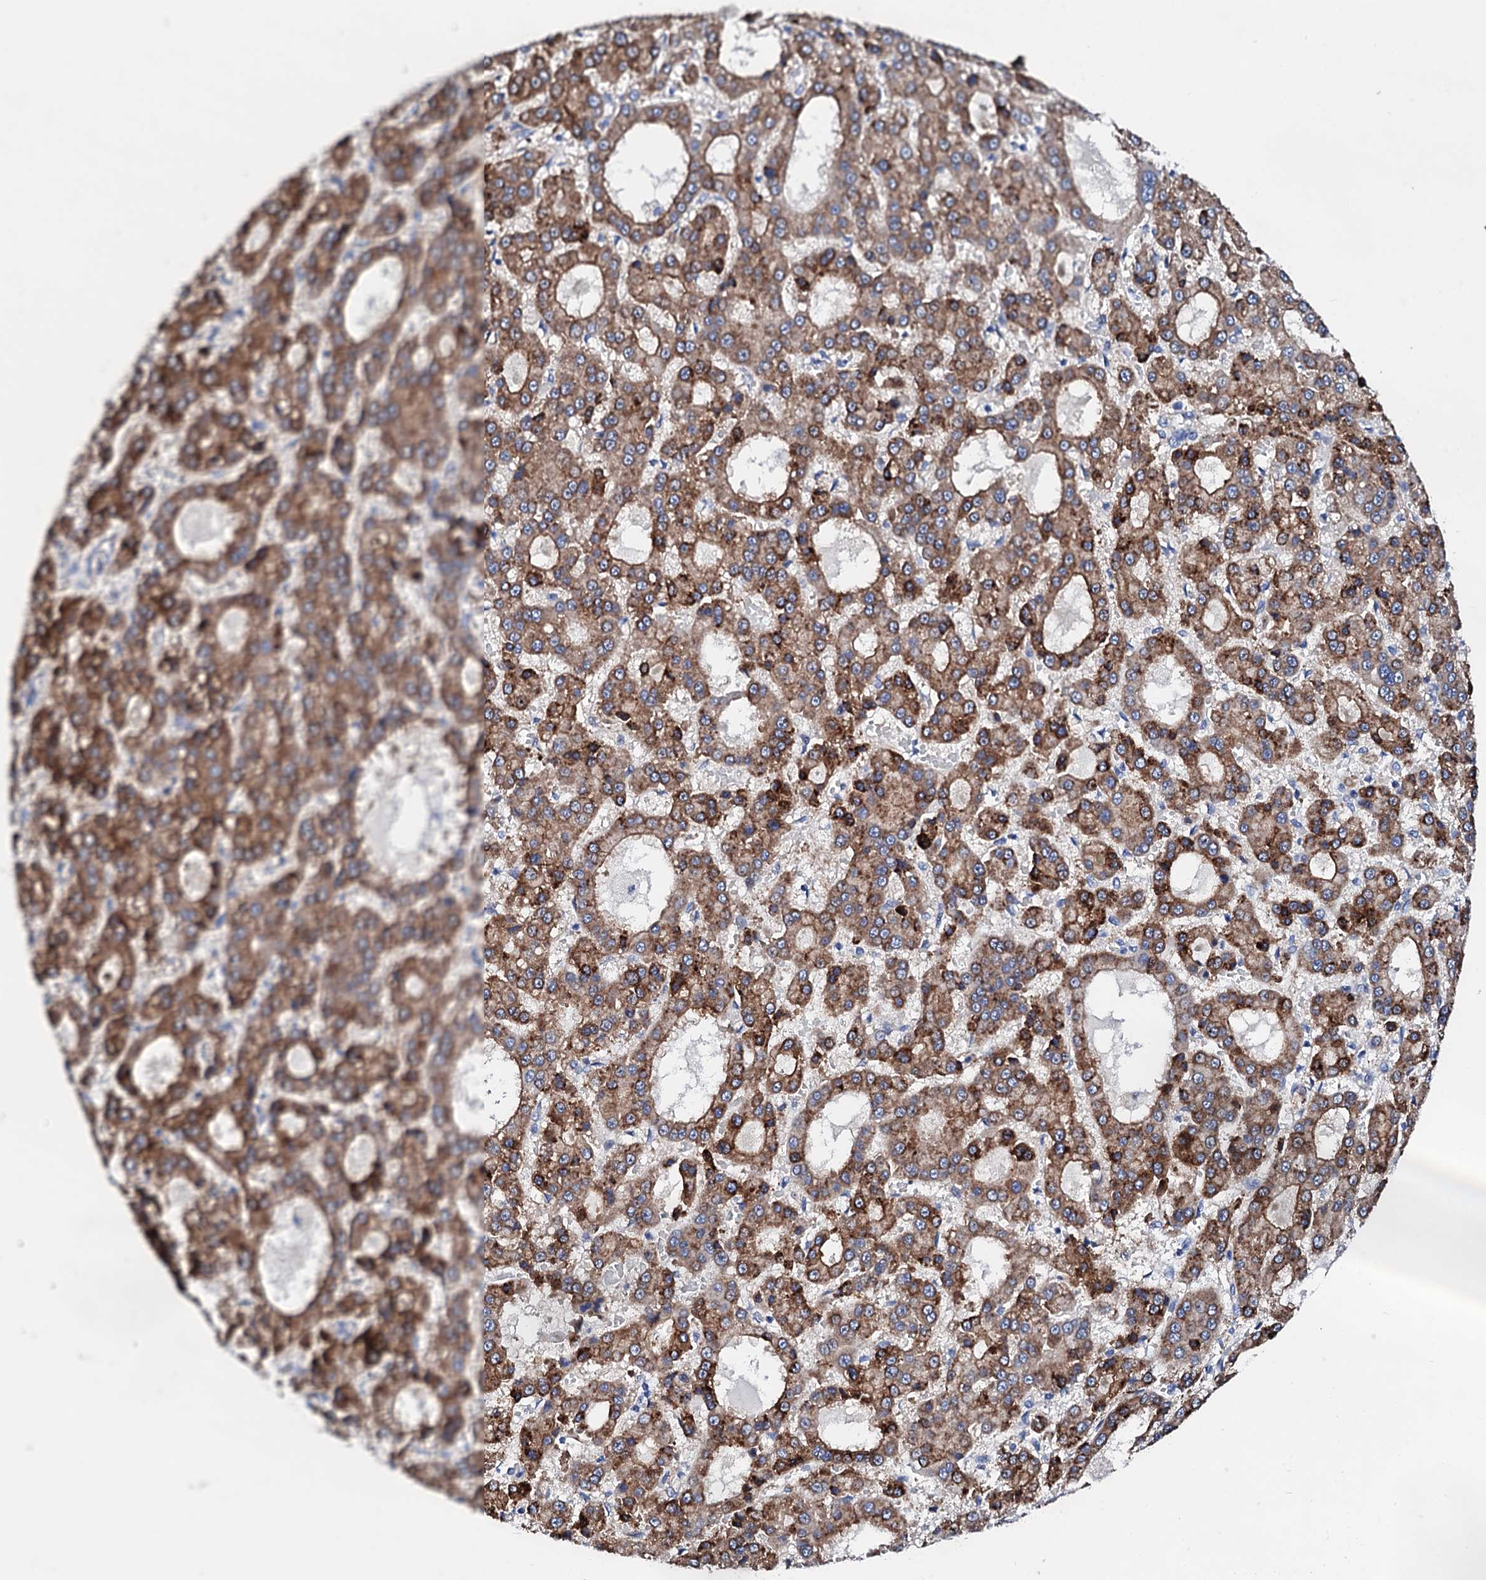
{"staining": {"intensity": "strong", "quantity": ">75%", "location": "cytoplasmic/membranous"}, "tissue": "liver cancer", "cell_type": "Tumor cells", "image_type": "cancer", "snomed": [{"axis": "morphology", "description": "Carcinoma, Hepatocellular, NOS"}, {"axis": "topography", "description": "Liver"}], "caption": "High-power microscopy captured an immunohistochemistry (IHC) histopathology image of liver cancer, revealing strong cytoplasmic/membranous positivity in about >75% of tumor cells.", "gene": "TRDN", "patient": {"sex": "male", "age": 70}}